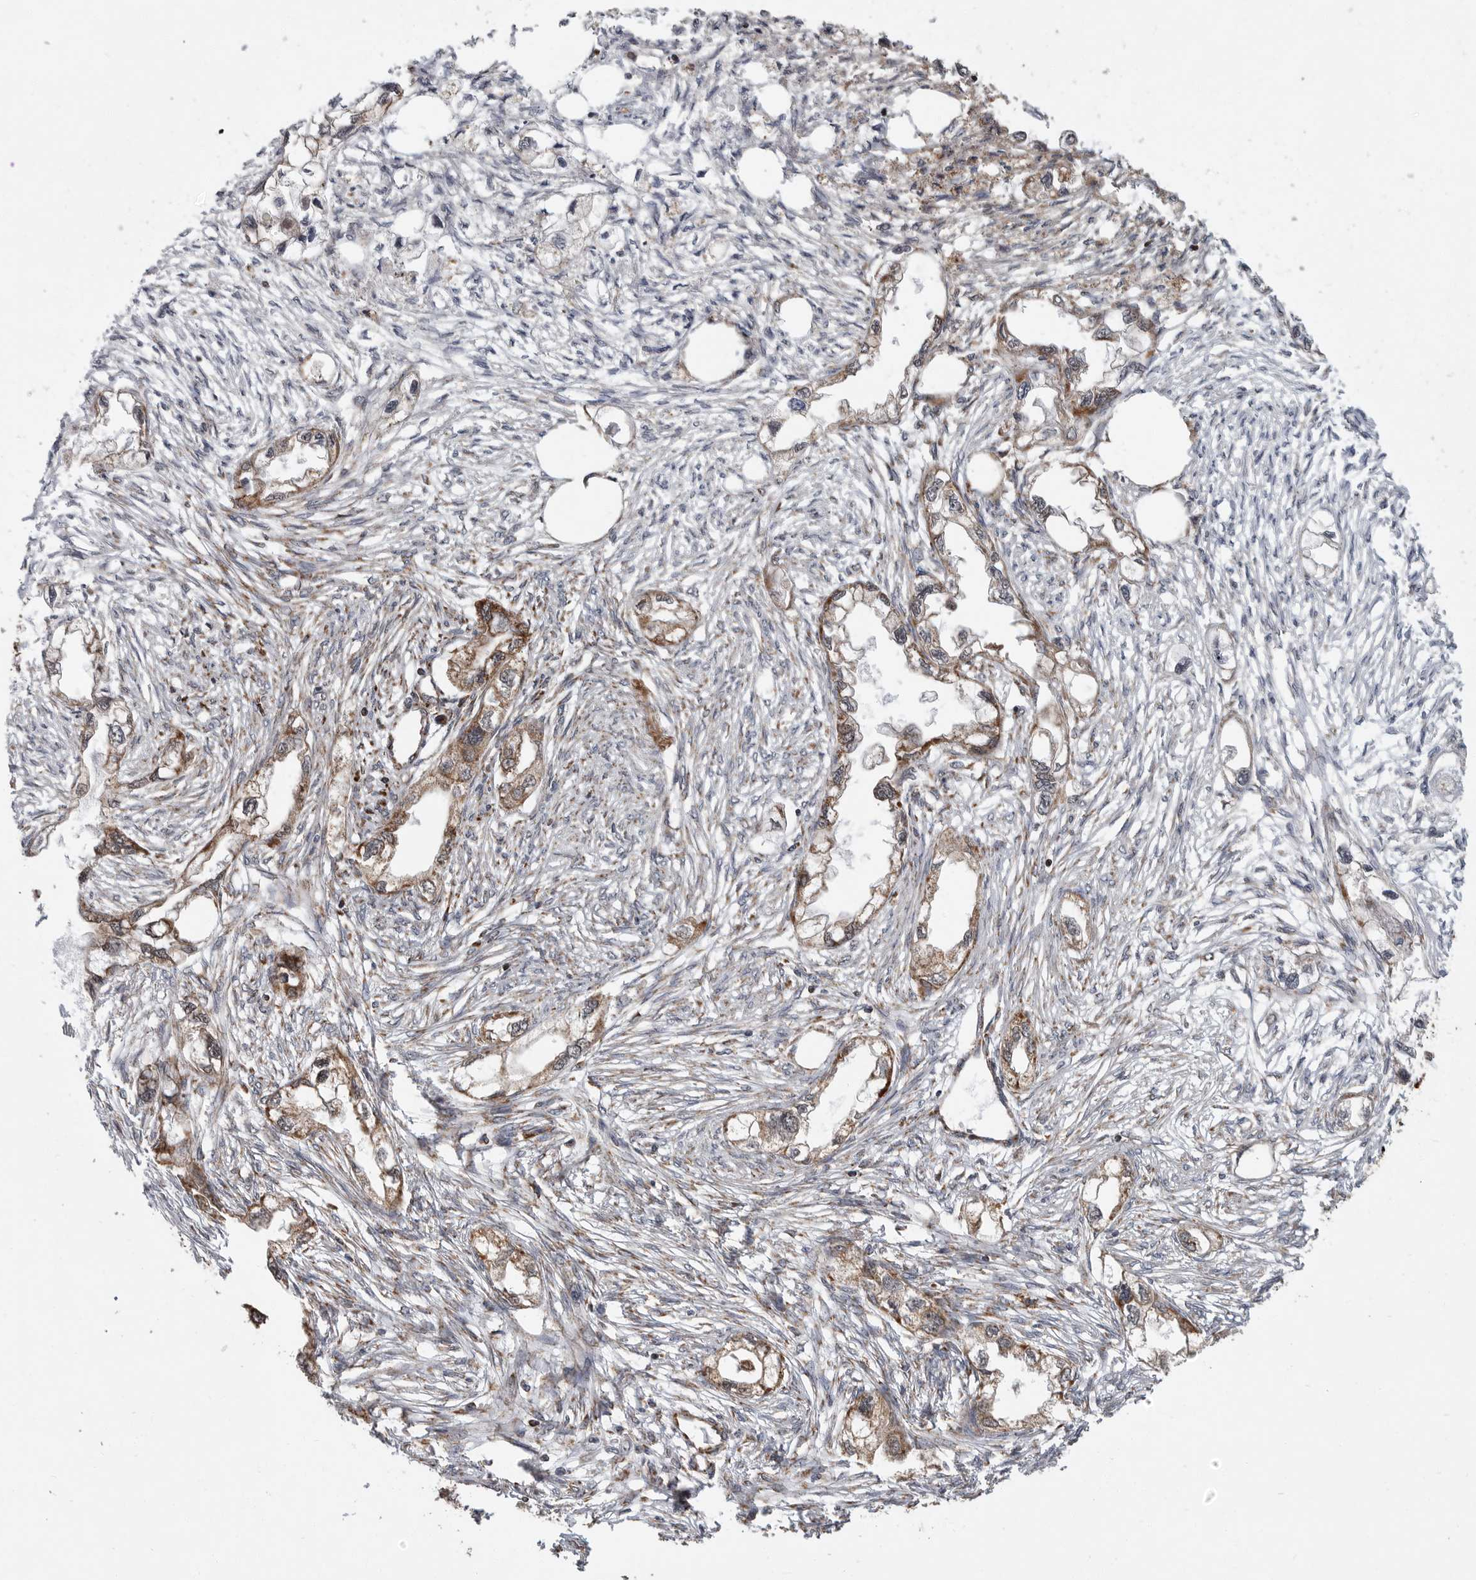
{"staining": {"intensity": "moderate", "quantity": ">75%", "location": "cytoplasmic/membranous"}, "tissue": "endometrial cancer", "cell_type": "Tumor cells", "image_type": "cancer", "snomed": [{"axis": "morphology", "description": "Adenocarcinoma, NOS"}, {"axis": "morphology", "description": "Adenocarcinoma, metastatic, NOS"}, {"axis": "topography", "description": "Adipose tissue"}, {"axis": "topography", "description": "Endometrium"}], "caption": "Brown immunohistochemical staining in human endometrial cancer (adenocarcinoma) reveals moderate cytoplasmic/membranous expression in about >75% of tumor cells.", "gene": "GCNT2", "patient": {"sex": "female", "age": 67}}